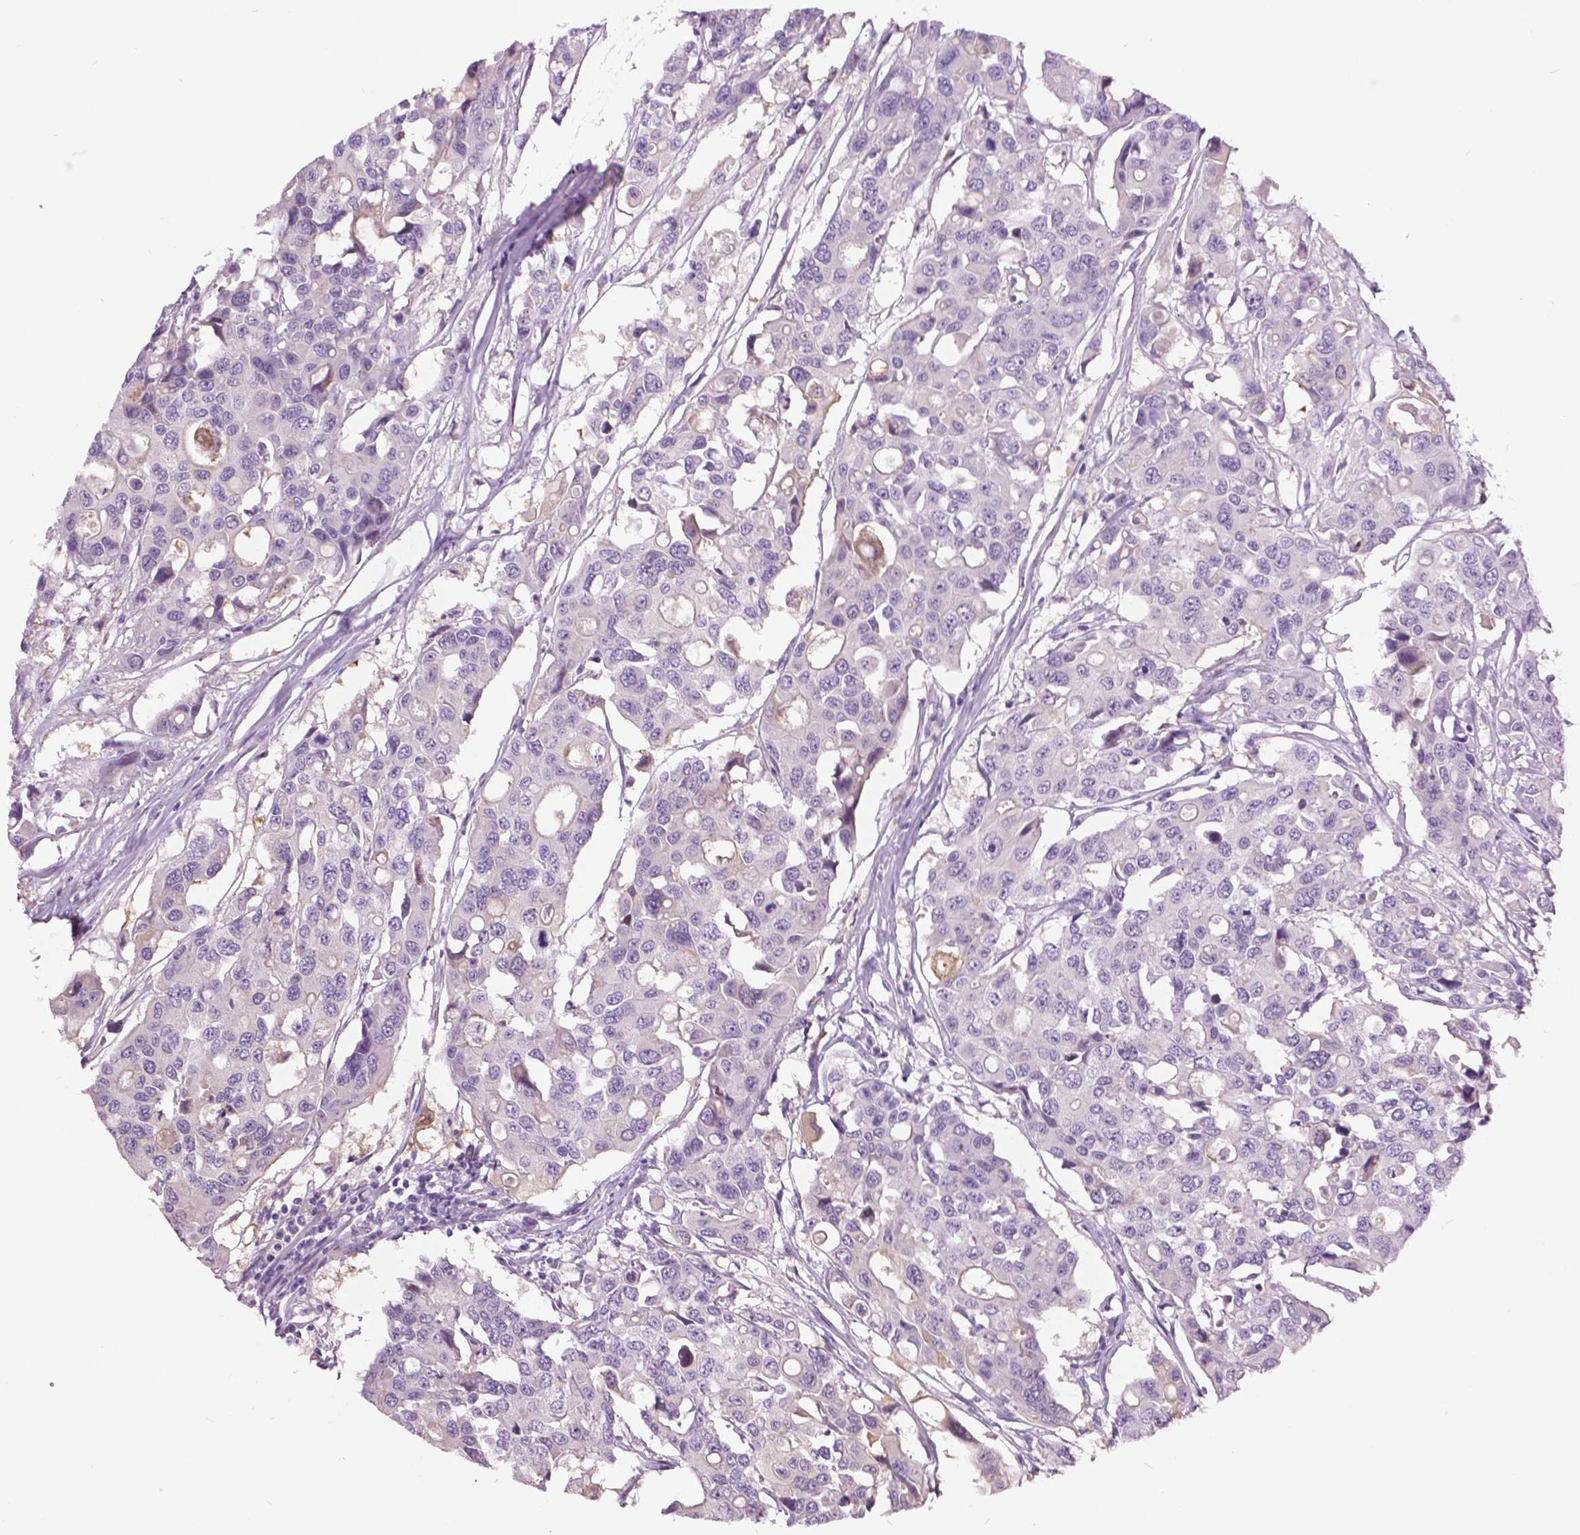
{"staining": {"intensity": "negative", "quantity": "none", "location": "none"}, "tissue": "colorectal cancer", "cell_type": "Tumor cells", "image_type": "cancer", "snomed": [{"axis": "morphology", "description": "Adenocarcinoma, NOS"}, {"axis": "topography", "description": "Colon"}], "caption": "High power microscopy photomicrograph of an immunohistochemistry image of colorectal adenocarcinoma, revealing no significant expression in tumor cells.", "gene": "TP53TG5", "patient": {"sex": "male", "age": 77}}